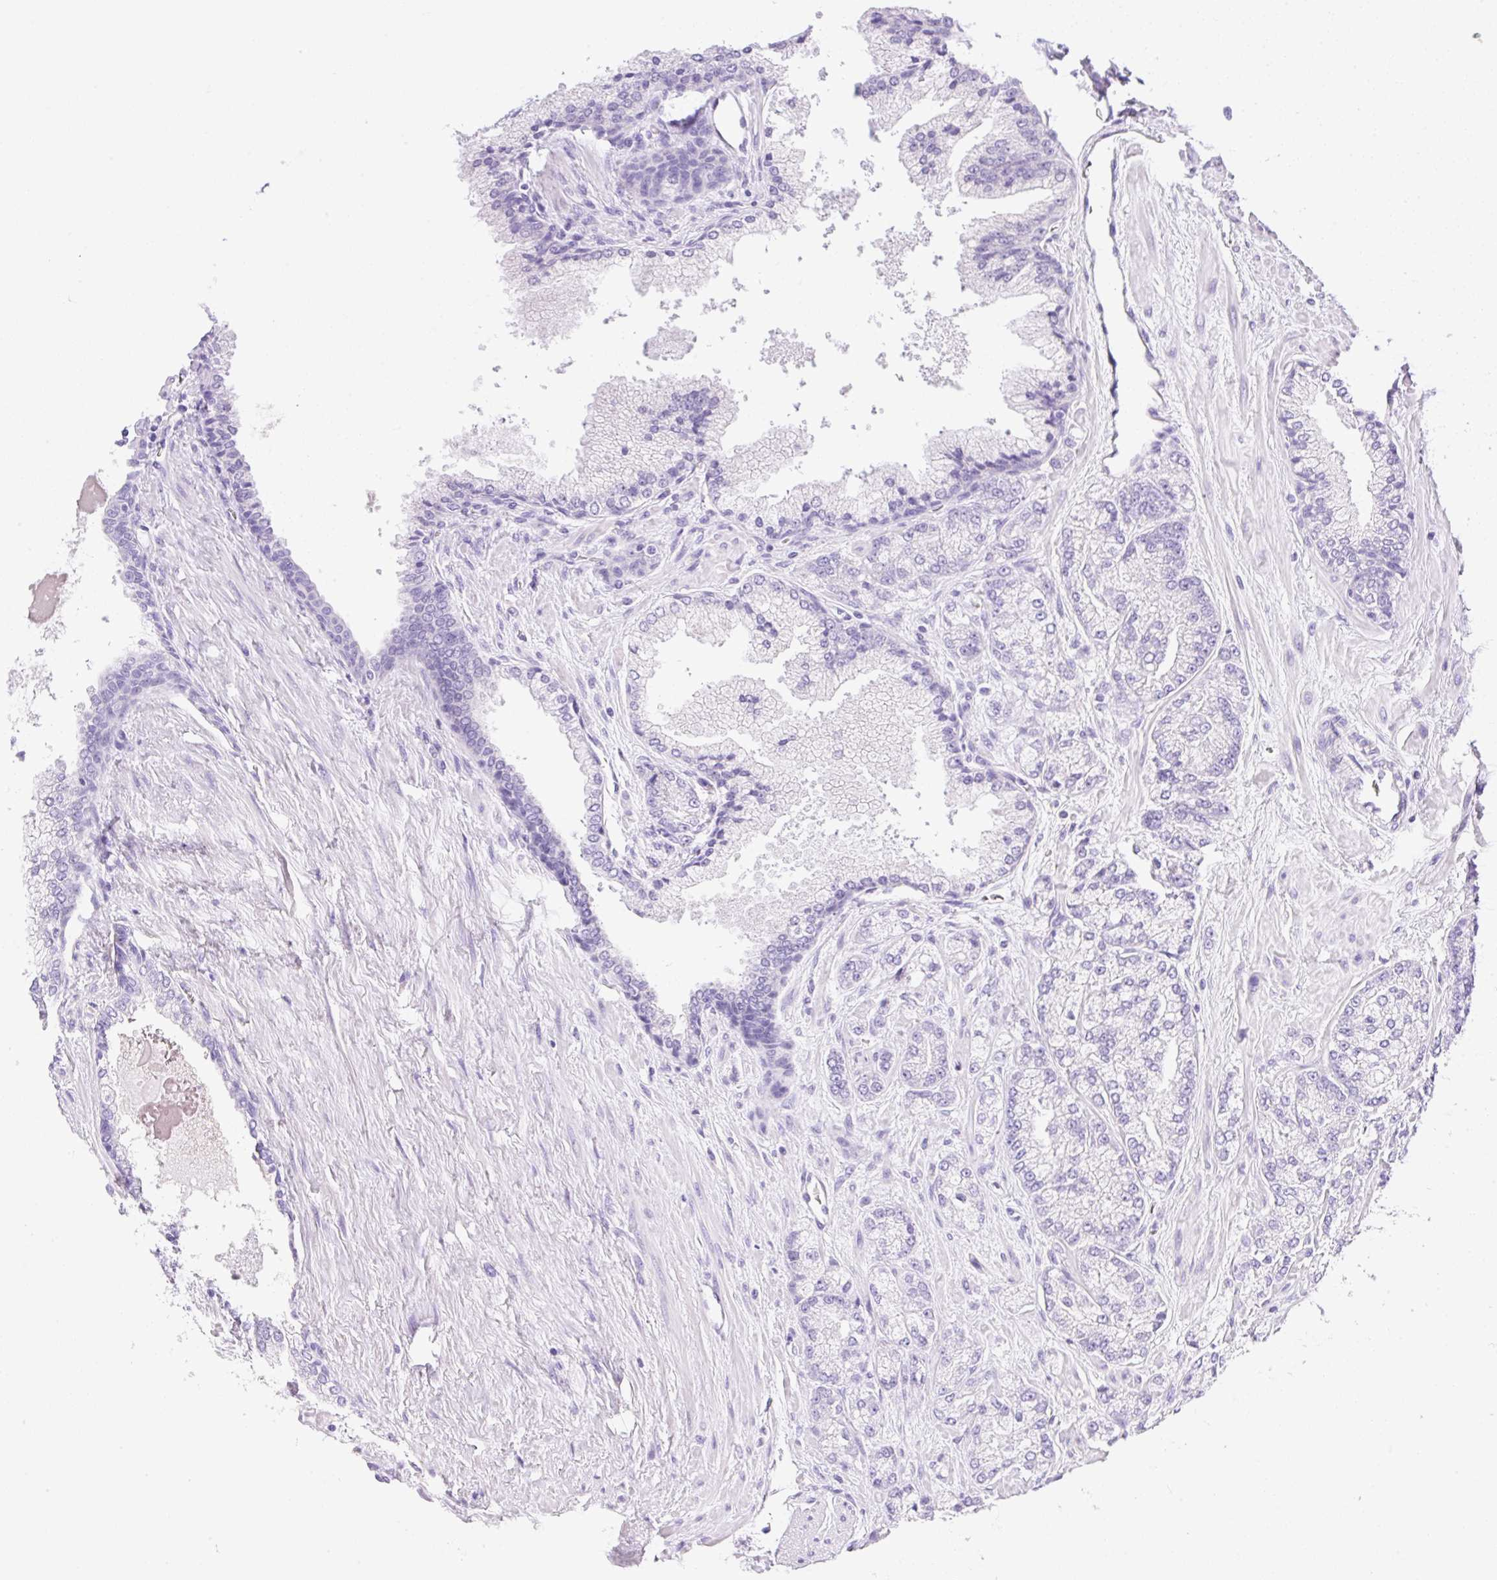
{"staining": {"intensity": "negative", "quantity": "none", "location": "none"}, "tissue": "prostate cancer", "cell_type": "Tumor cells", "image_type": "cancer", "snomed": [{"axis": "morphology", "description": "Adenocarcinoma, High grade"}, {"axis": "topography", "description": "Prostate"}], "caption": "The image demonstrates no significant positivity in tumor cells of adenocarcinoma (high-grade) (prostate). (Brightfield microscopy of DAB IHC at high magnification).", "gene": "CDX1", "patient": {"sex": "male", "age": 68}}